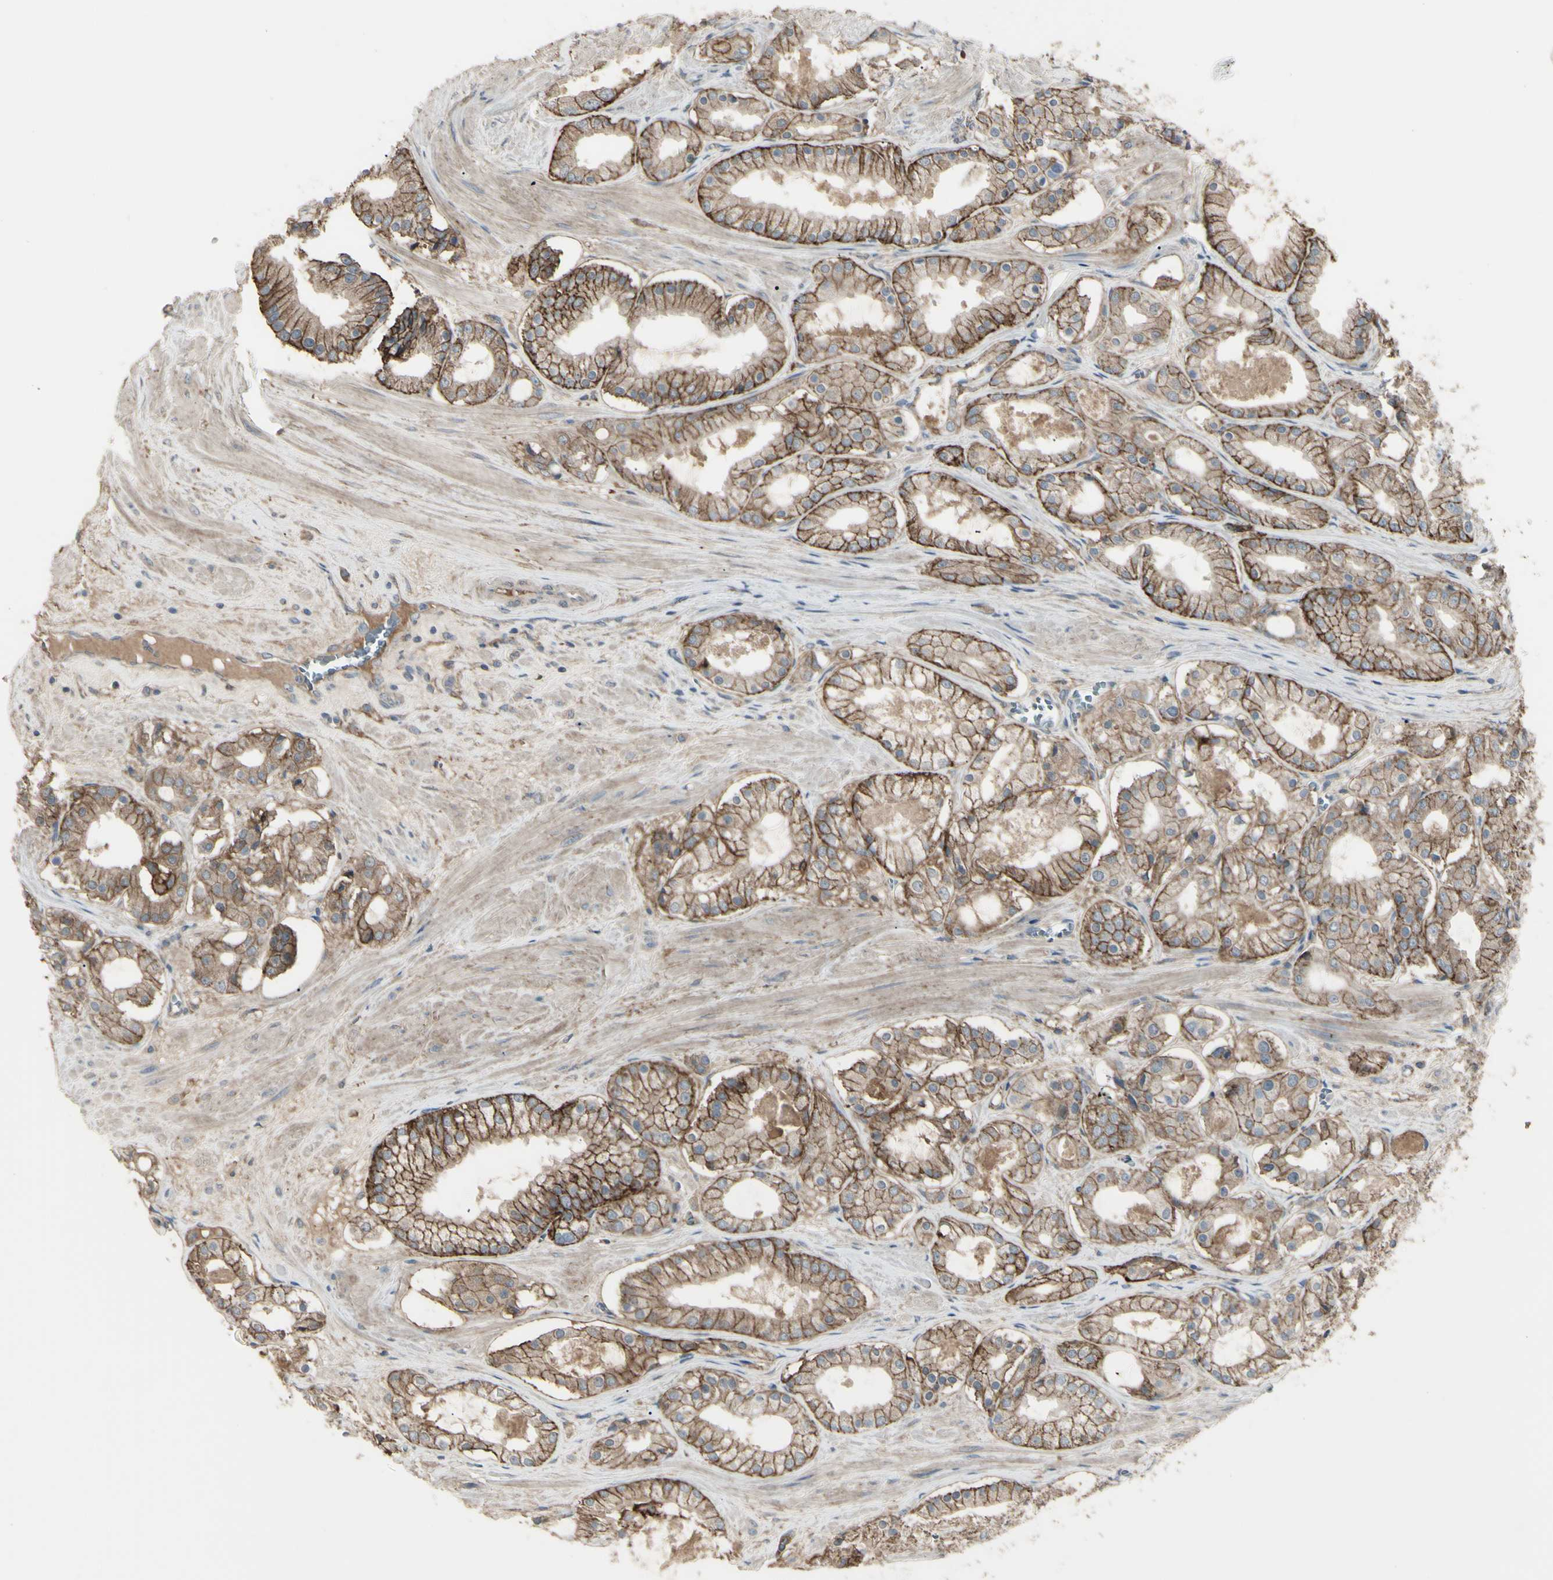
{"staining": {"intensity": "moderate", "quantity": ">75%", "location": "cytoplasmic/membranous"}, "tissue": "prostate cancer", "cell_type": "Tumor cells", "image_type": "cancer", "snomed": [{"axis": "morphology", "description": "Adenocarcinoma, High grade"}, {"axis": "topography", "description": "Prostate"}], "caption": "Immunohistochemical staining of prostate cancer demonstrates medium levels of moderate cytoplasmic/membranous protein positivity in approximately >75% of tumor cells.", "gene": "CD276", "patient": {"sex": "male", "age": 66}}